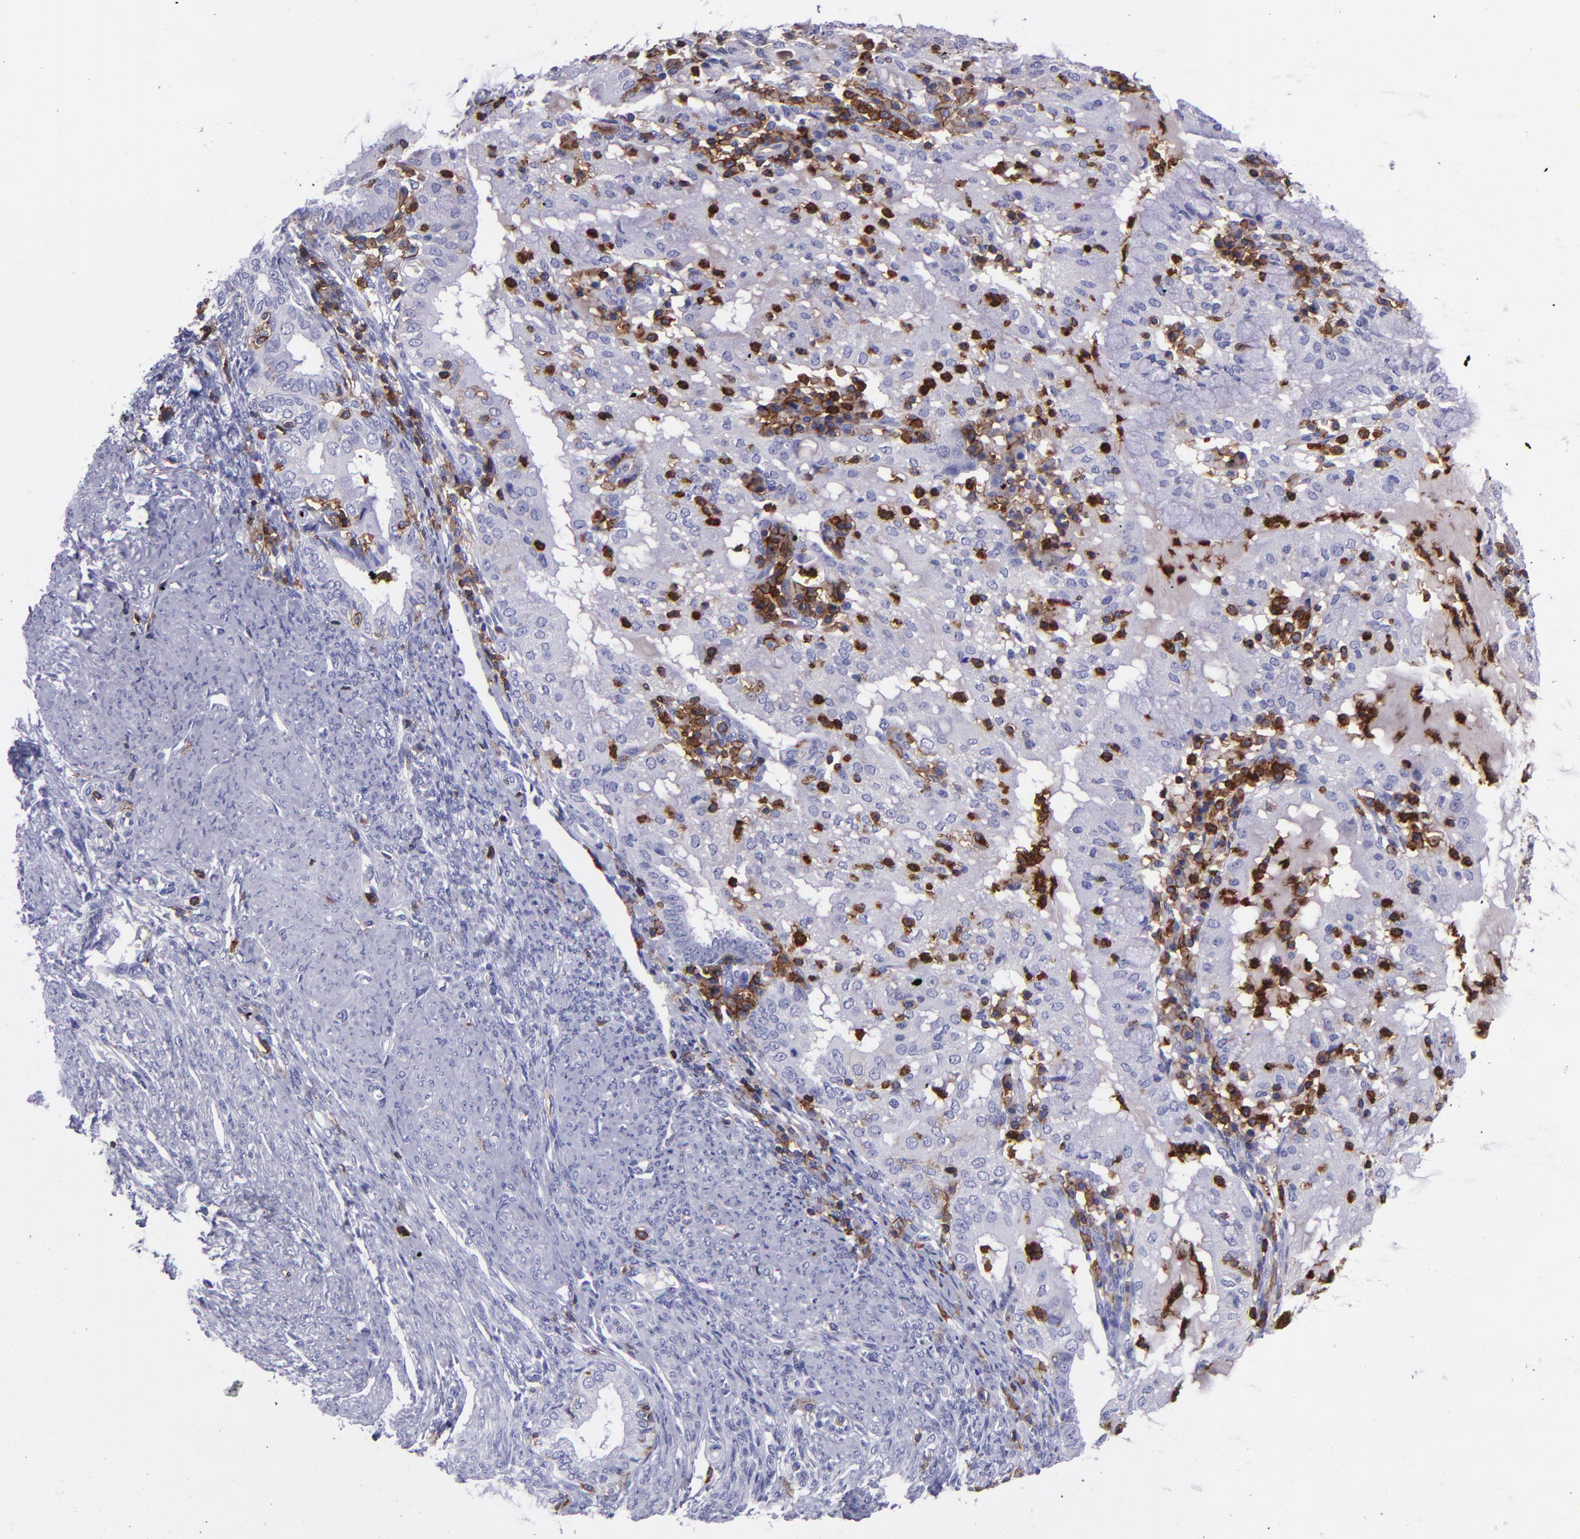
{"staining": {"intensity": "negative", "quantity": "none", "location": "none"}, "tissue": "endometrial cancer", "cell_type": "Tumor cells", "image_type": "cancer", "snomed": [{"axis": "morphology", "description": "Adenocarcinoma, NOS"}, {"axis": "topography", "description": "Endometrium"}], "caption": "A histopathology image of human endometrial cancer is negative for staining in tumor cells. The staining is performed using DAB (3,3'-diaminobenzidine) brown chromogen with nuclei counter-stained in using hematoxylin.", "gene": "ICAM3", "patient": {"sex": "female", "age": 63}}